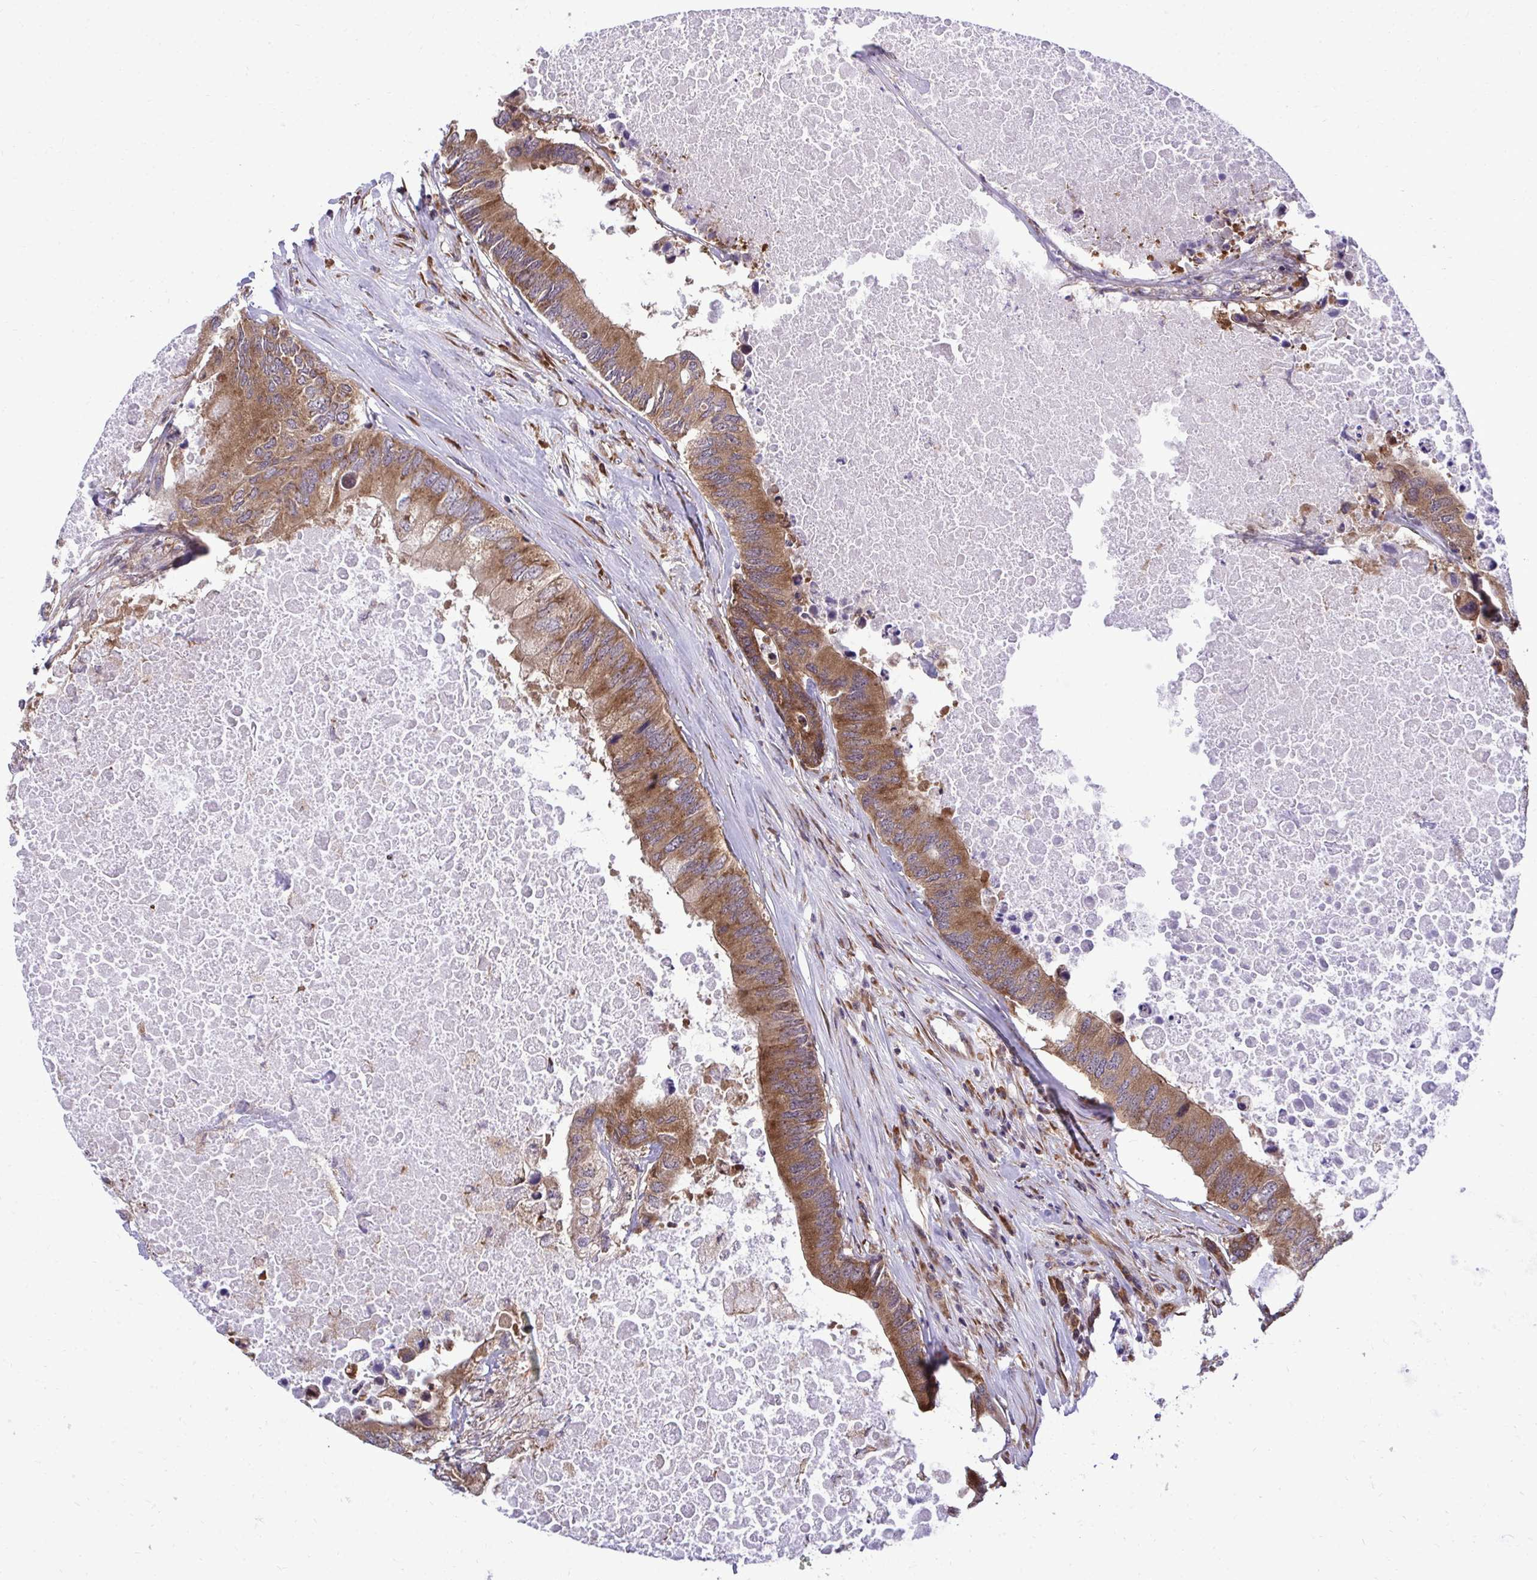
{"staining": {"intensity": "strong", "quantity": ">75%", "location": "cytoplasmic/membranous"}, "tissue": "colorectal cancer", "cell_type": "Tumor cells", "image_type": "cancer", "snomed": [{"axis": "morphology", "description": "Adenocarcinoma, NOS"}, {"axis": "topography", "description": "Colon"}], "caption": "About >75% of tumor cells in adenocarcinoma (colorectal) show strong cytoplasmic/membranous protein staining as visualized by brown immunohistochemical staining.", "gene": "RPS15", "patient": {"sex": "male", "age": 71}}